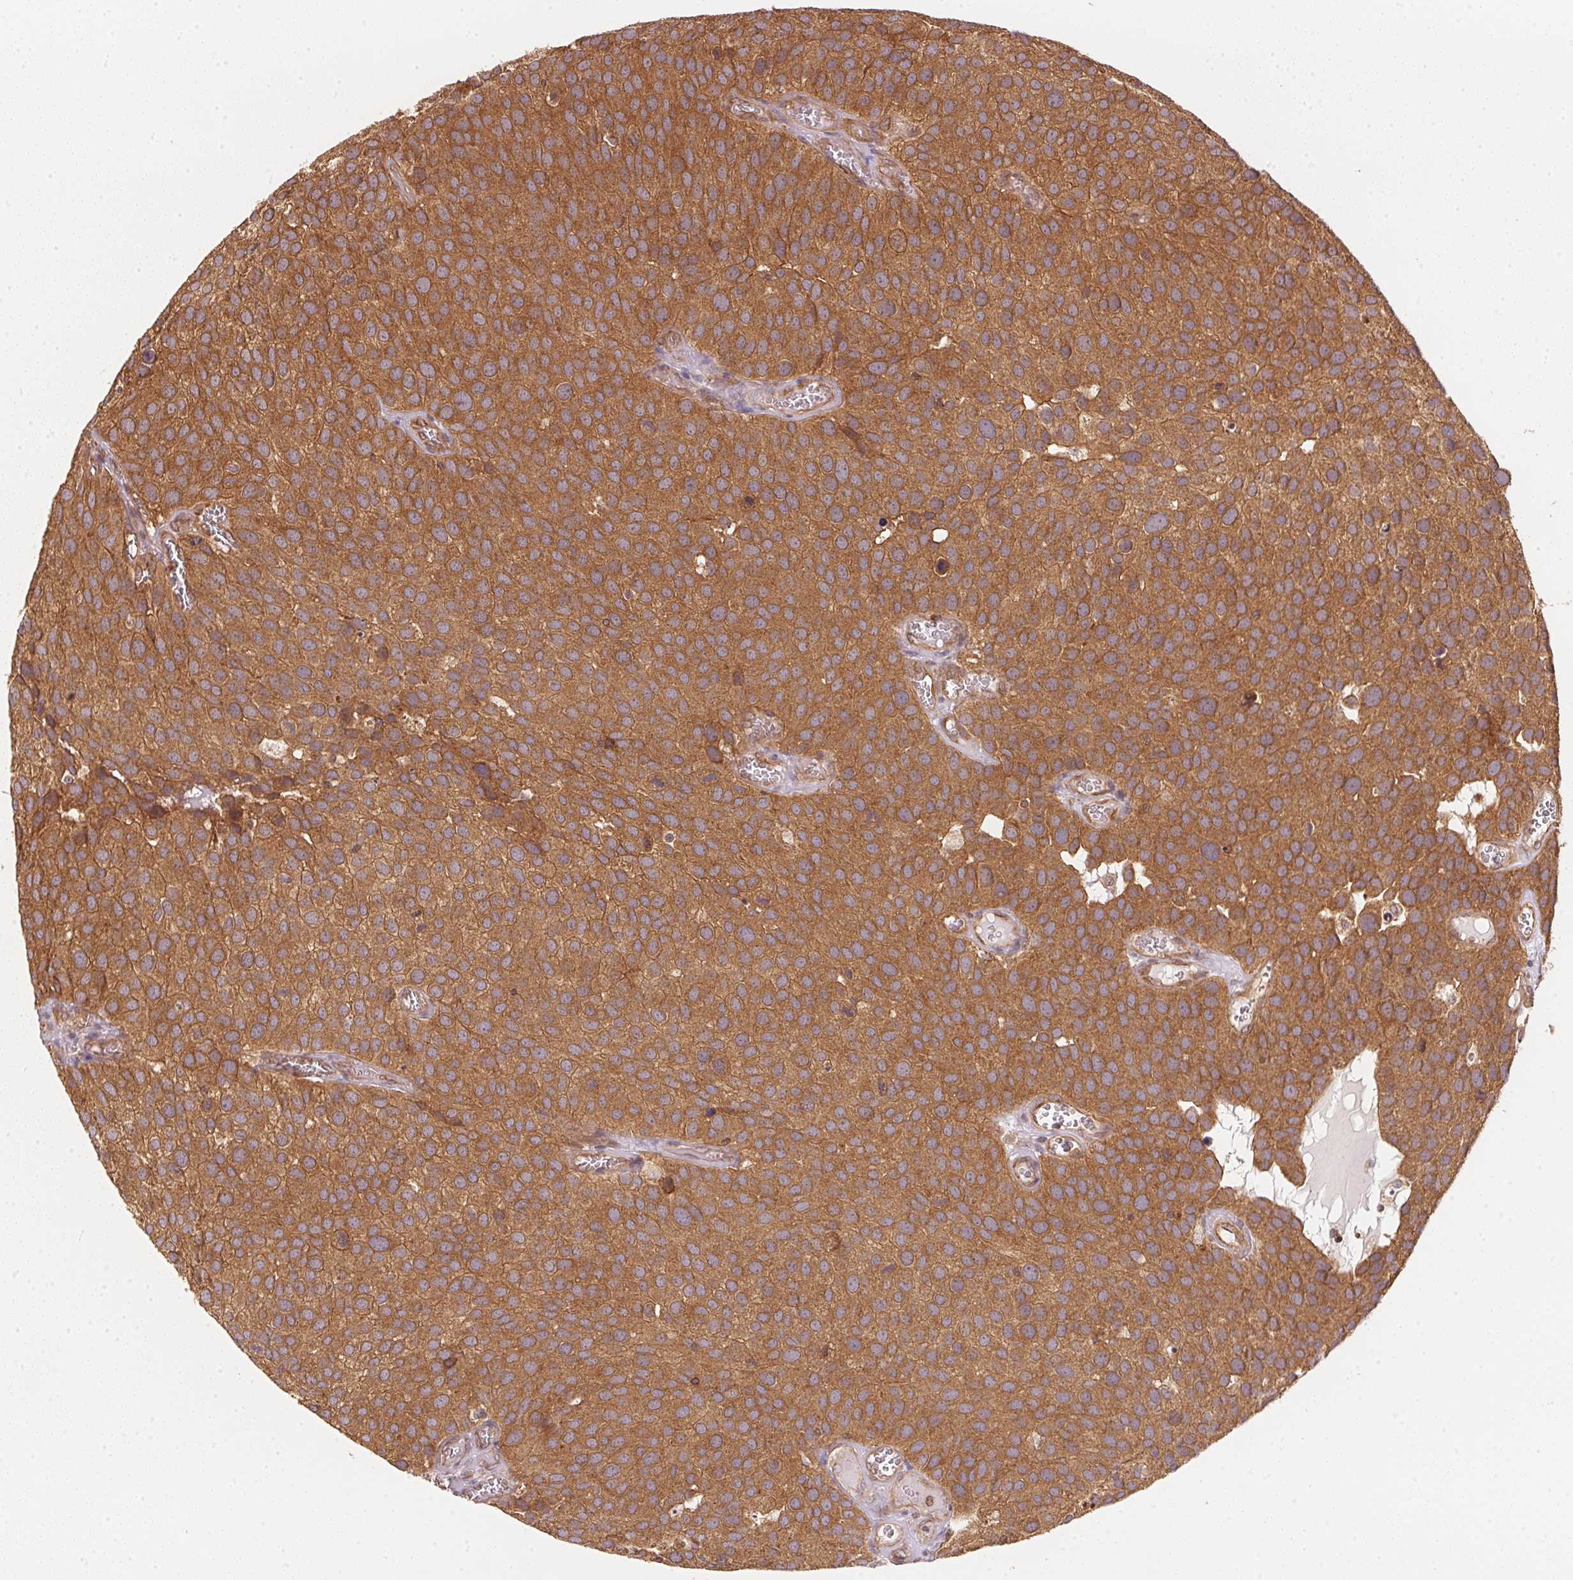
{"staining": {"intensity": "strong", "quantity": ">75%", "location": "cytoplasmic/membranous"}, "tissue": "urothelial cancer", "cell_type": "Tumor cells", "image_type": "cancer", "snomed": [{"axis": "morphology", "description": "Urothelial carcinoma, Low grade"}, {"axis": "topography", "description": "Urinary bladder"}], "caption": "Urothelial carcinoma (low-grade) stained for a protein (brown) reveals strong cytoplasmic/membranous positive positivity in approximately >75% of tumor cells.", "gene": "STRN4", "patient": {"sex": "female", "age": 69}}